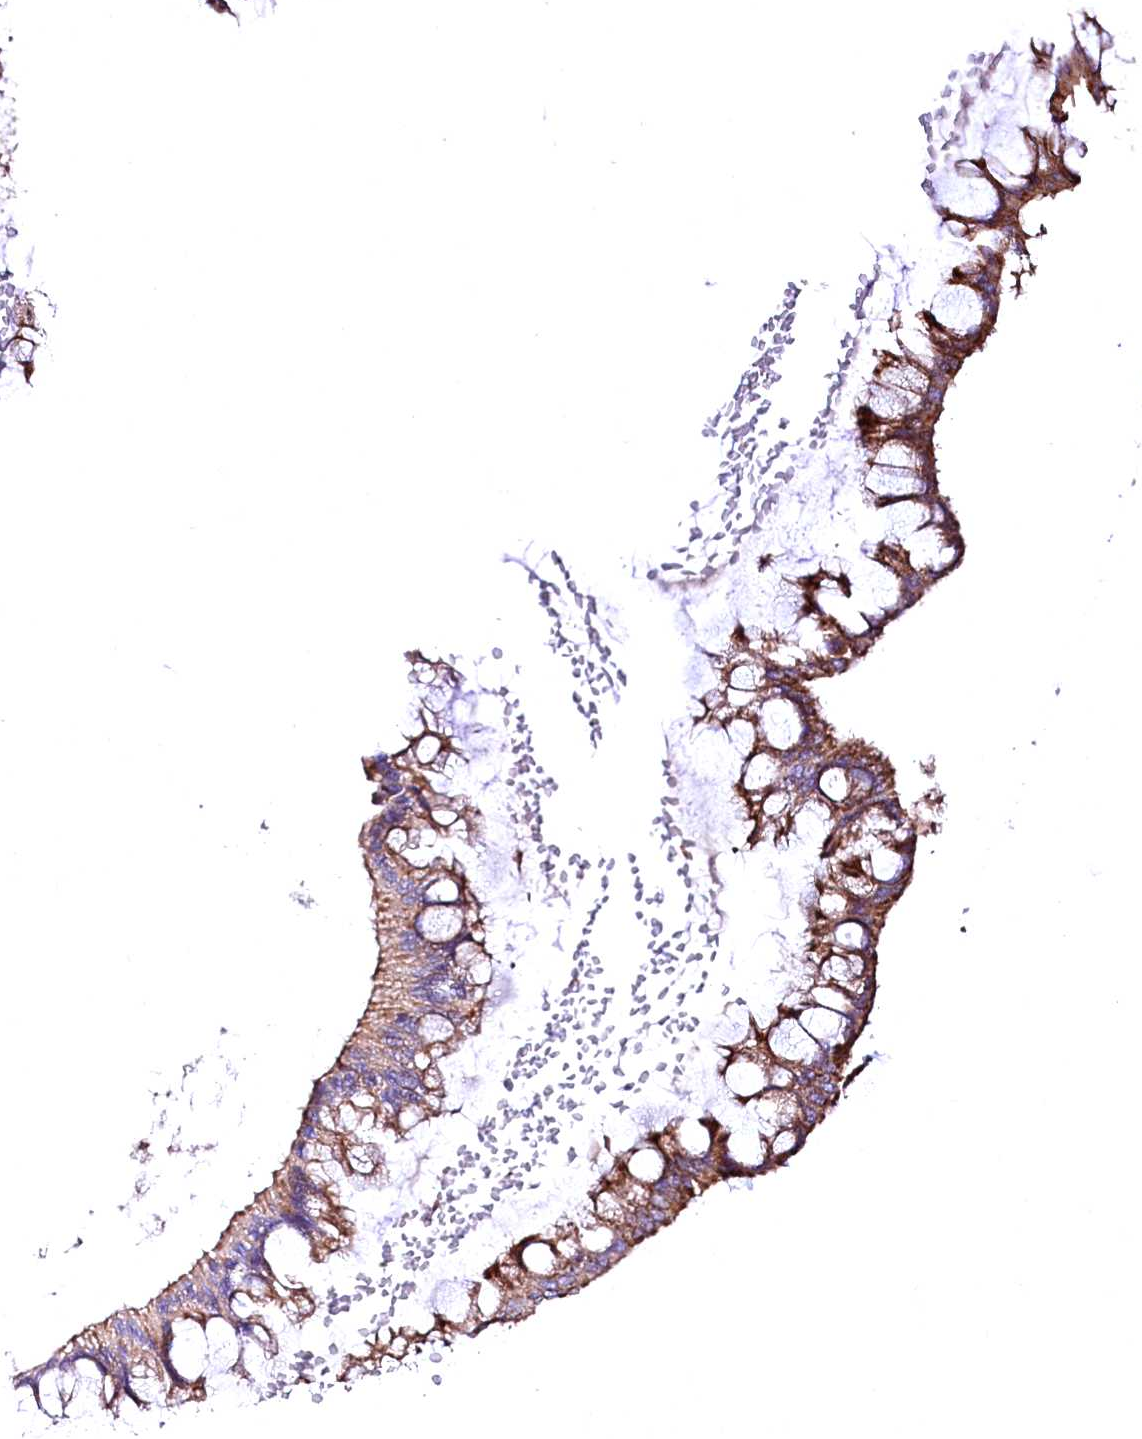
{"staining": {"intensity": "strong", "quantity": ">75%", "location": "cytoplasmic/membranous"}, "tissue": "ovarian cancer", "cell_type": "Tumor cells", "image_type": "cancer", "snomed": [{"axis": "morphology", "description": "Cystadenocarcinoma, mucinous, NOS"}, {"axis": "topography", "description": "Ovary"}], "caption": "IHC staining of ovarian cancer (mucinous cystadenocarcinoma), which displays high levels of strong cytoplasmic/membranous positivity in about >75% of tumor cells indicating strong cytoplasmic/membranous protein staining. The staining was performed using DAB (3,3'-diaminobenzidine) (brown) for protein detection and nuclei were counterstained in hematoxylin (blue).", "gene": "MRPL57", "patient": {"sex": "female", "age": 73}}